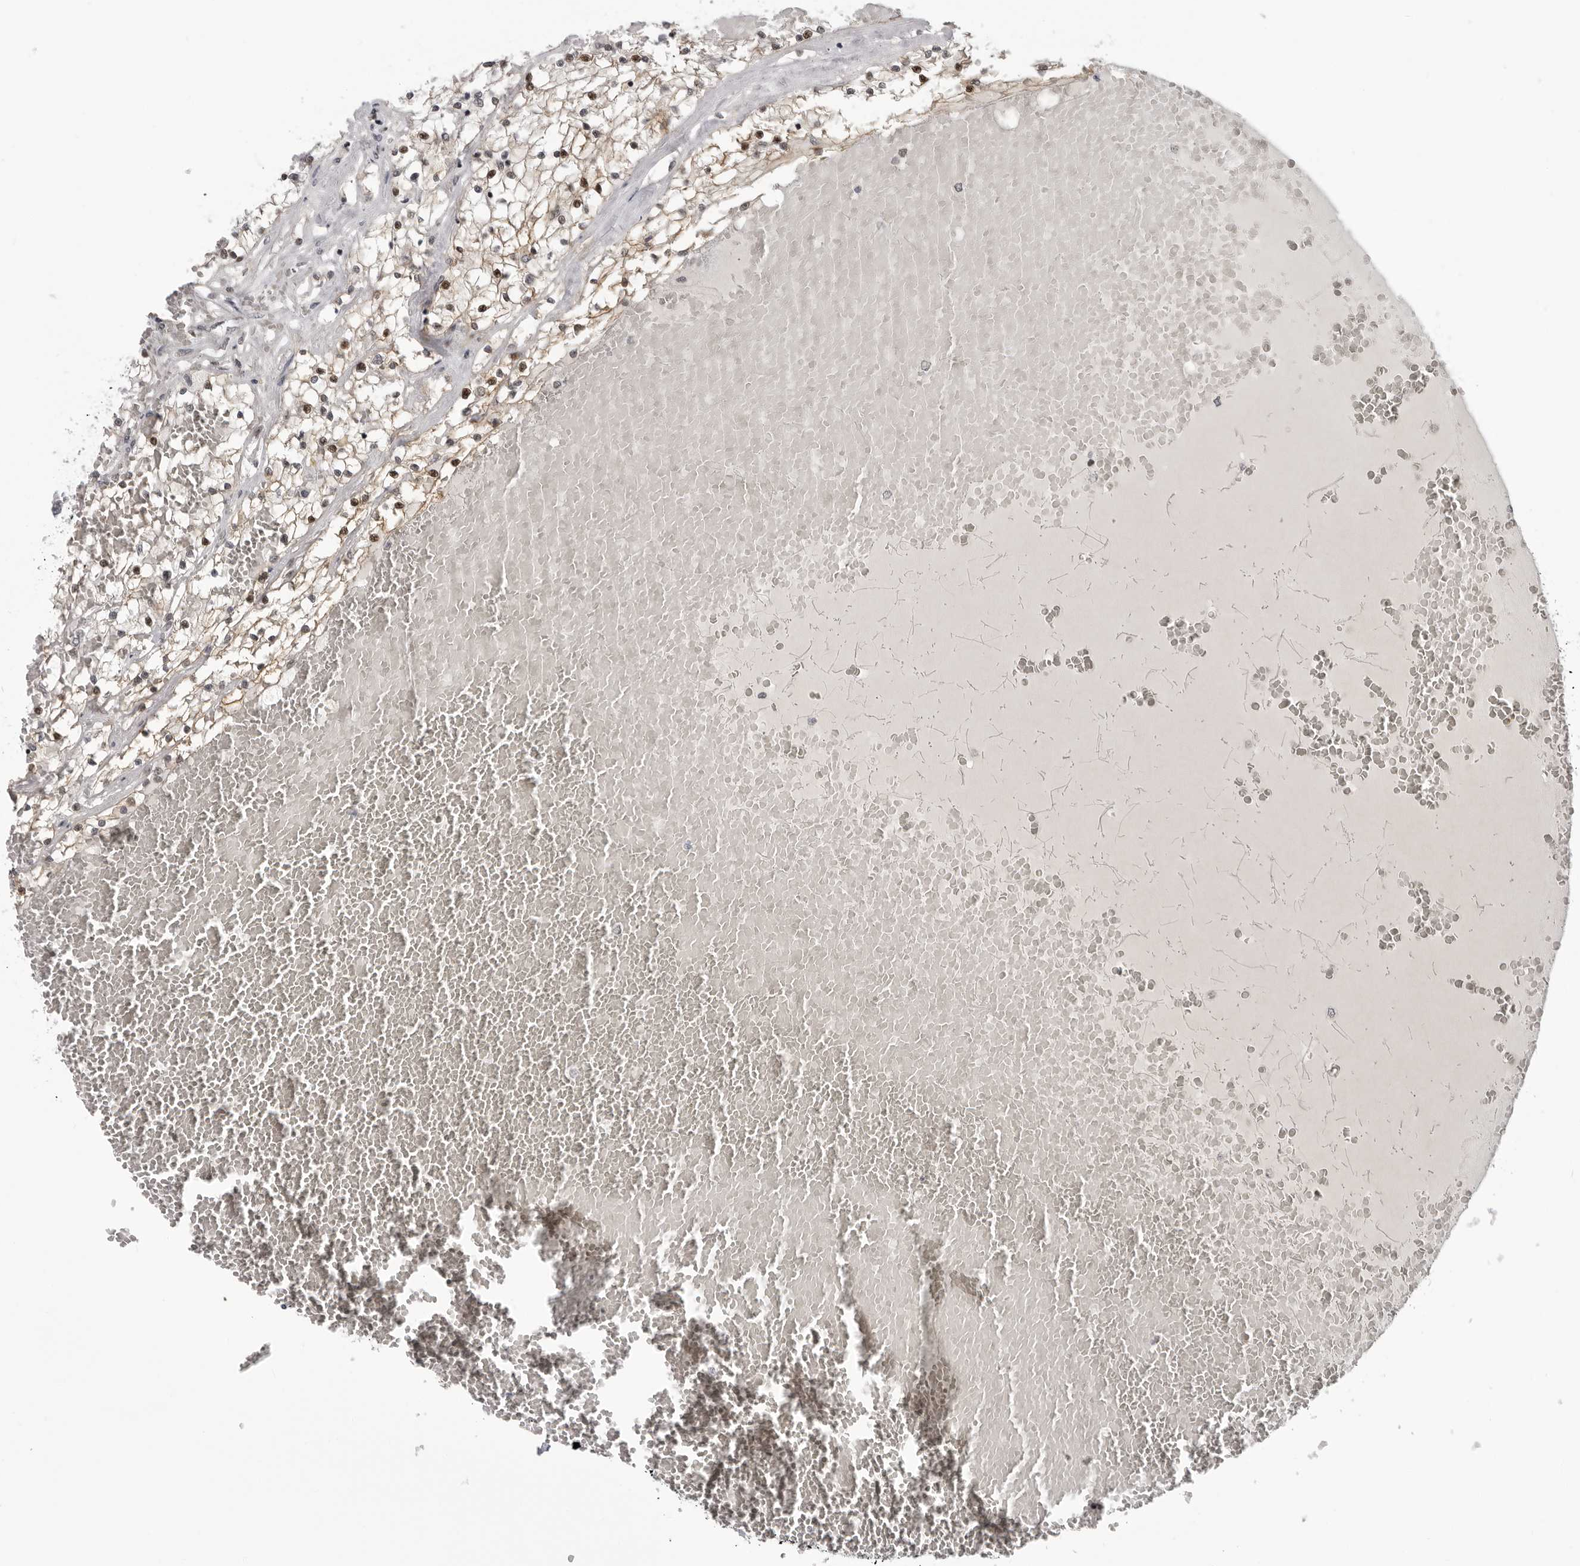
{"staining": {"intensity": "moderate", "quantity": ">75%", "location": "cytoplasmic/membranous,nuclear"}, "tissue": "renal cancer", "cell_type": "Tumor cells", "image_type": "cancer", "snomed": [{"axis": "morphology", "description": "Normal tissue, NOS"}, {"axis": "morphology", "description": "Adenocarcinoma, NOS"}, {"axis": "topography", "description": "Kidney"}], "caption": "Renal cancer stained with DAB (3,3'-diaminobenzidine) IHC demonstrates medium levels of moderate cytoplasmic/membranous and nuclear expression in approximately >75% of tumor cells. Using DAB (3,3'-diaminobenzidine) (brown) and hematoxylin (blue) stains, captured at high magnification using brightfield microscopy.", "gene": "ALPK2", "patient": {"sex": "male", "age": 68}}